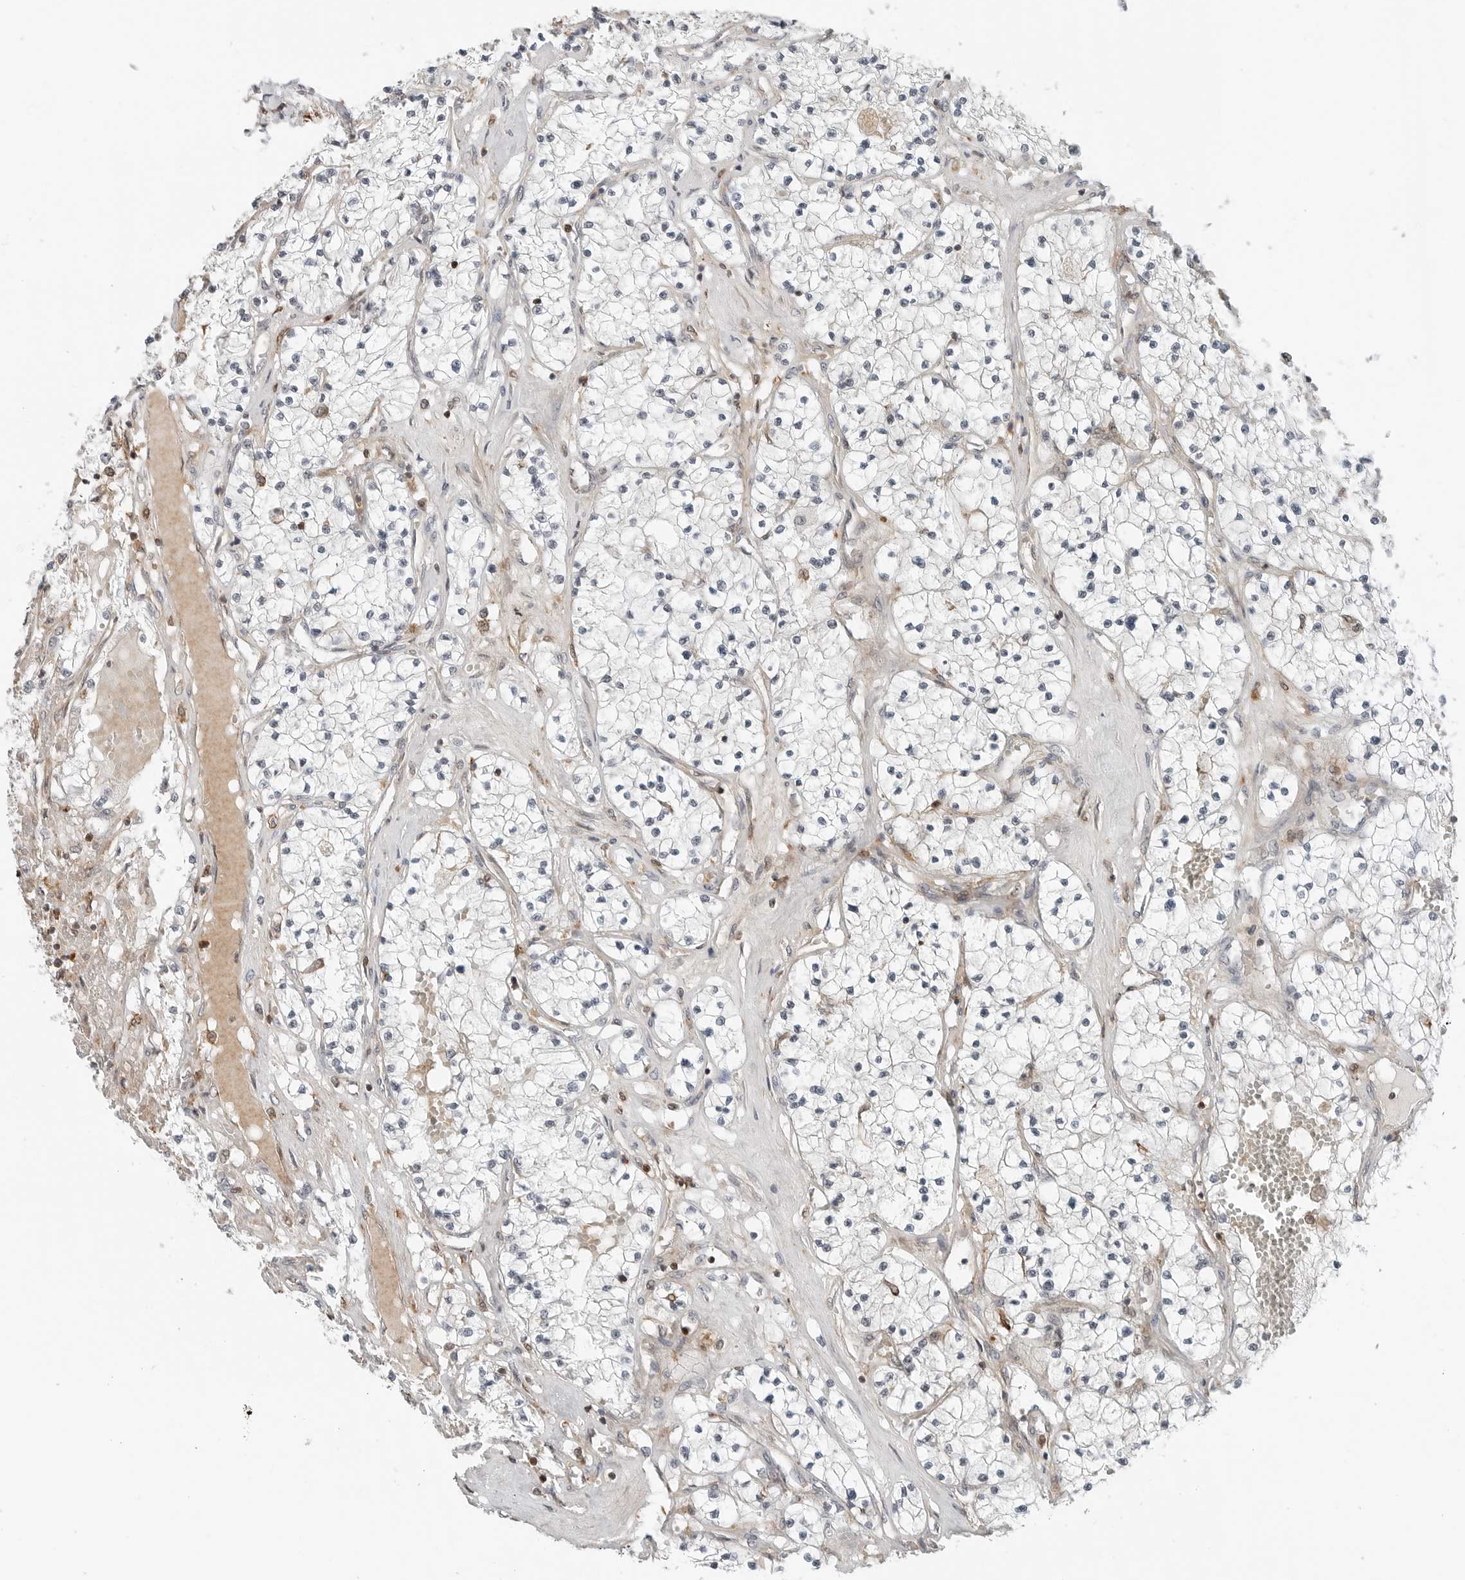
{"staining": {"intensity": "negative", "quantity": "none", "location": "none"}, "tissue": "renal cancer", "cell_type": "Tumor cells", "image_type": "cancer", "snomed": [{"axis": "morphology", "description": "Normal tissue, NOS"}, {"axis": "morphology", "description": "Adenocarcinoma, NOS"}, {"axis": "topography", "description": "Kidney"}], "caption": "There is no significant staining in tumor cells of renal adenocarcinoma.", "gene": "LEFTY2", "patient": {"sex": "male", "age": 68}}